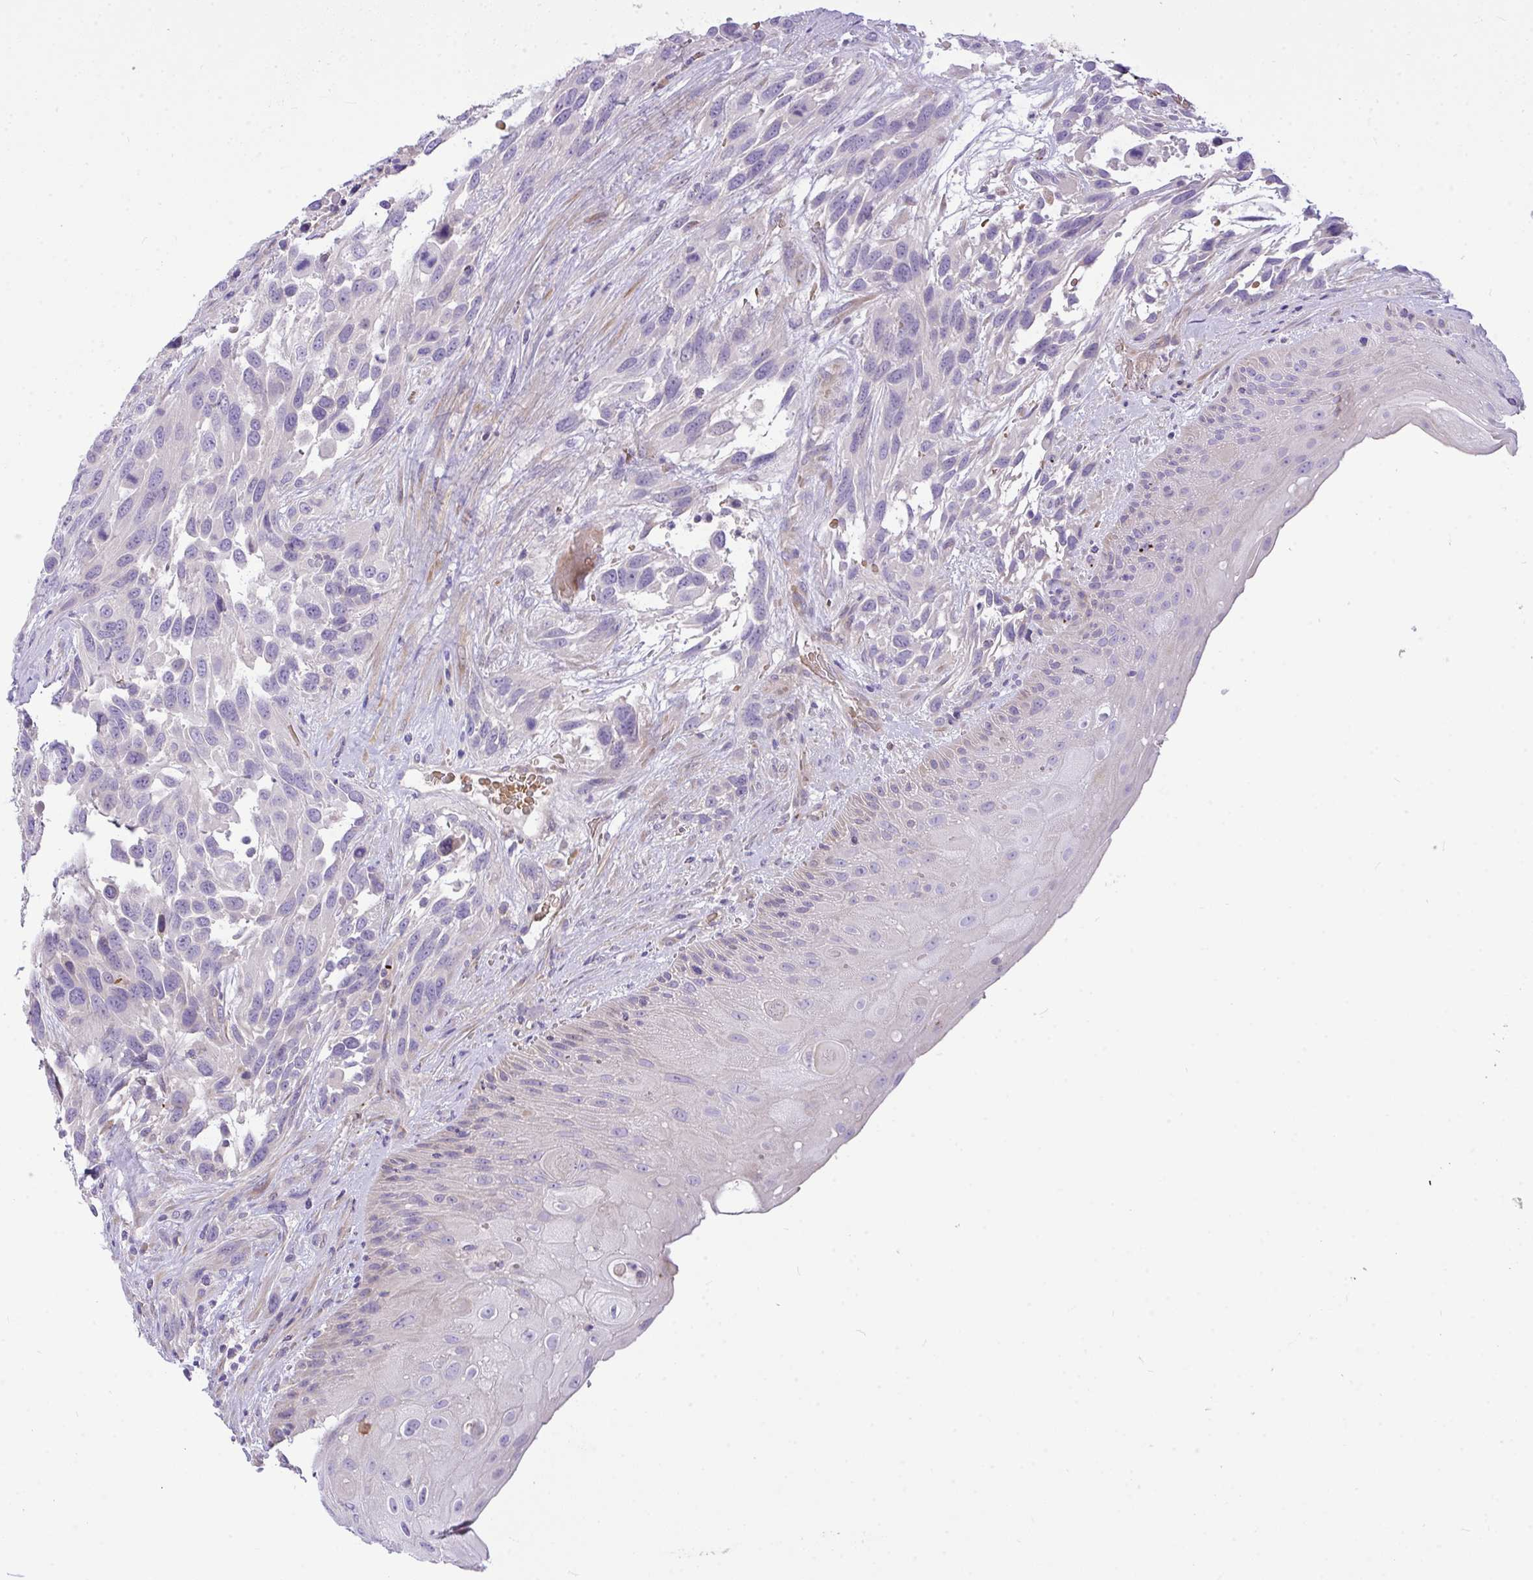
{"staining": {"intensity": "negative", "quantity": "none", "location": "none"}, "tissue": "urothelial cancer", "cell_type": "Tumor cells", "image_type": "cancer", "snomed": [{"axis": "morphology", "description": "Urothelial carcinoma, High grade"}, {"axis": "topography", "description": "Urinary bladder"}], "caption": "This is a photomicrograph of IHC staining of high-grade urothelial carcinoma, which shows no staining in tumor cells.", "gene": "MOCS1", "patient": {"sex": "female", "age": 70}}